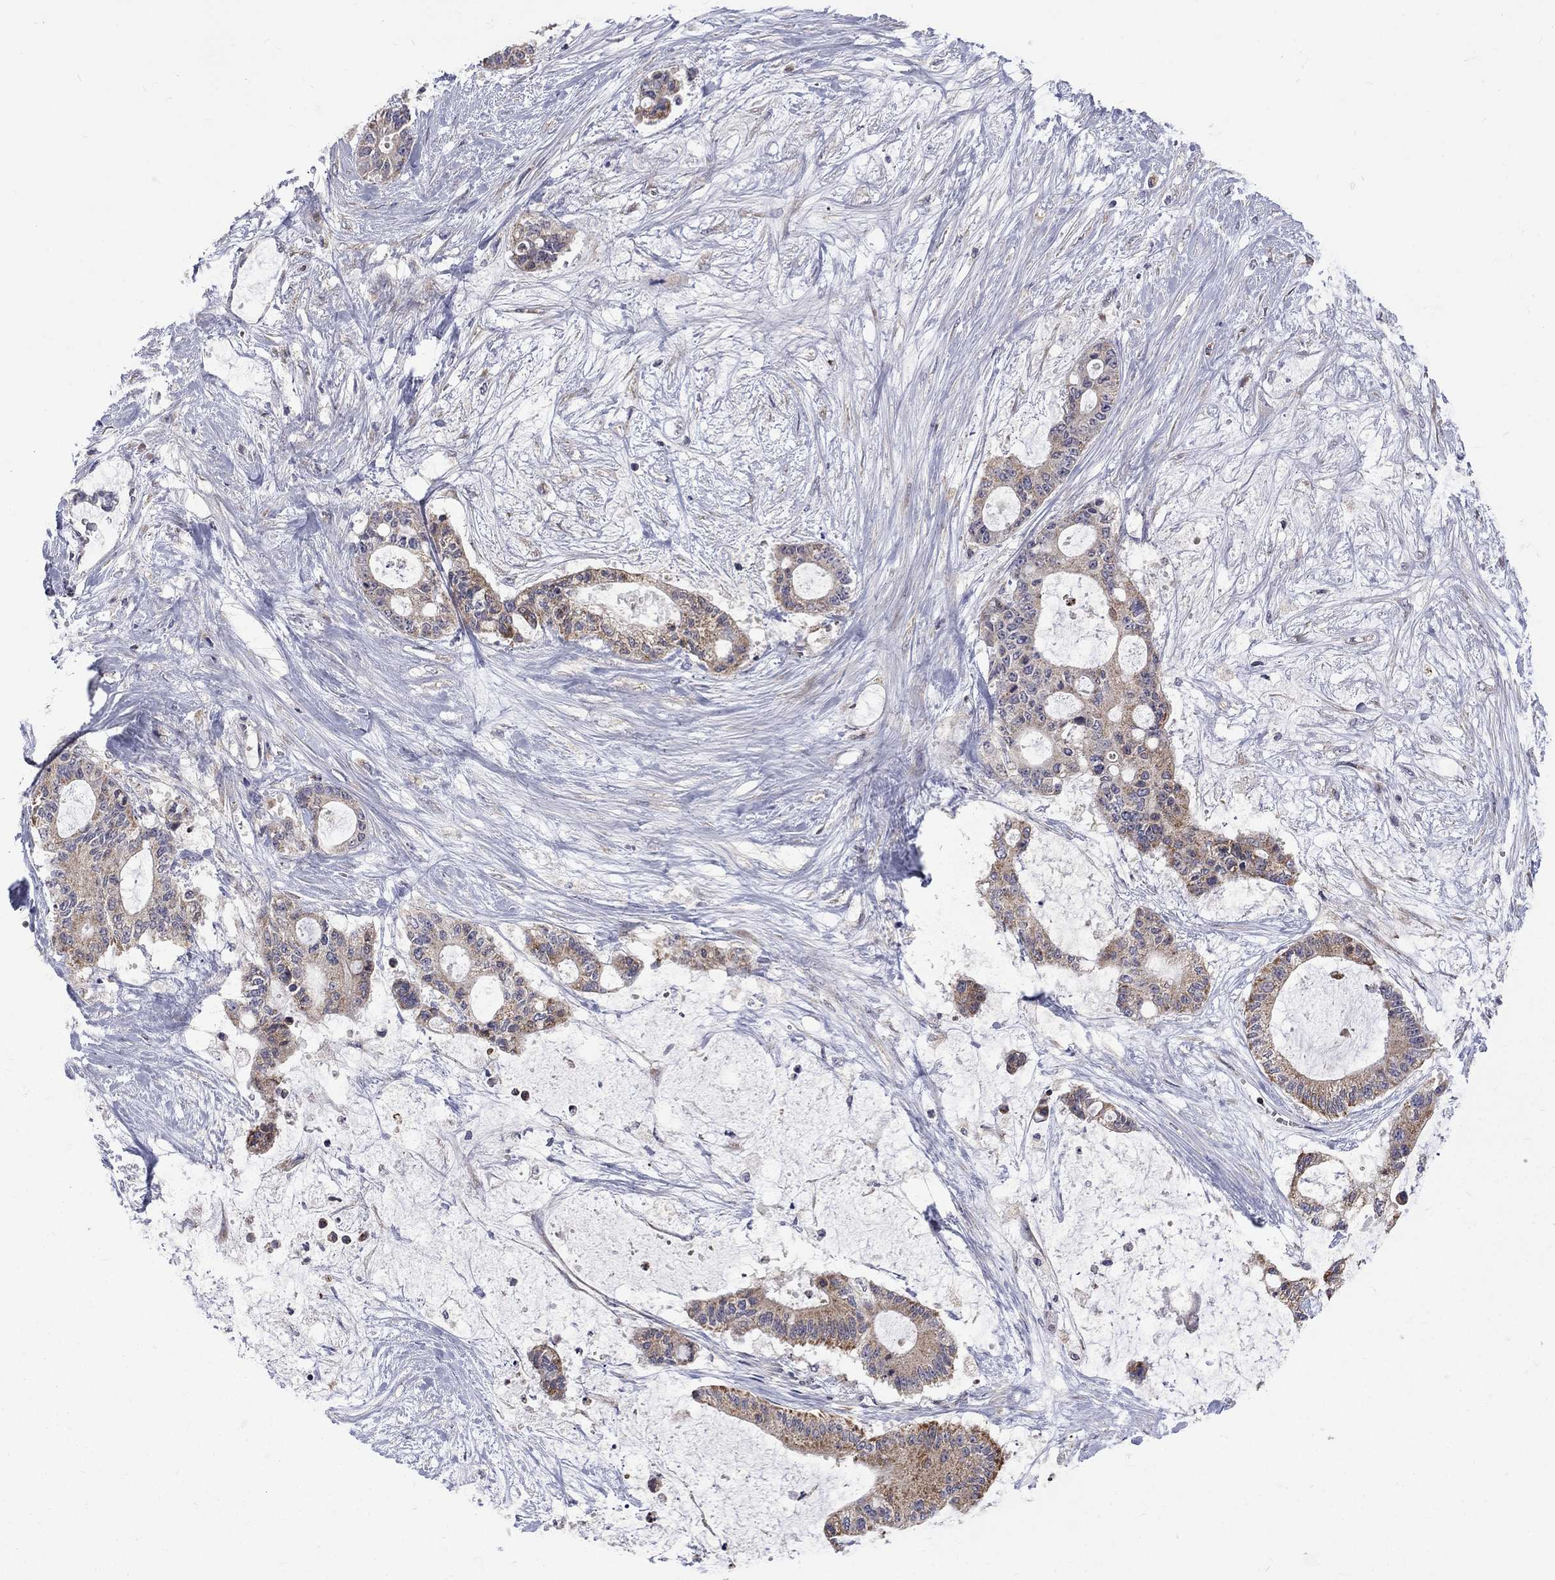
{"staining": {"intensity": "moderate", "quantity": "<25%", "location": "cytoplasmic/membranous"}, "tissue": "liver cancer", "cell_type": "Tumor cells", "image_type": "cancer", "snomed": [{"axis": "morphology", "description": "Normal tissue, NOS"}, {"axis": "morphology", "description": "Cholangiocarcinoma"}, {"axis": "topography", "description": "Liver"}, {"axis": "topography", "description": "Peripheral nerve tissue"}], "caption": "Cholangiocarcinoma (liver) stained for a protein (brown) demonstrates moderate cytoplasmic/membranous positive expression in about <25% of tumor cells.", "gene": "SH2B1", "patient": {"sex": "female", "age": 73}}